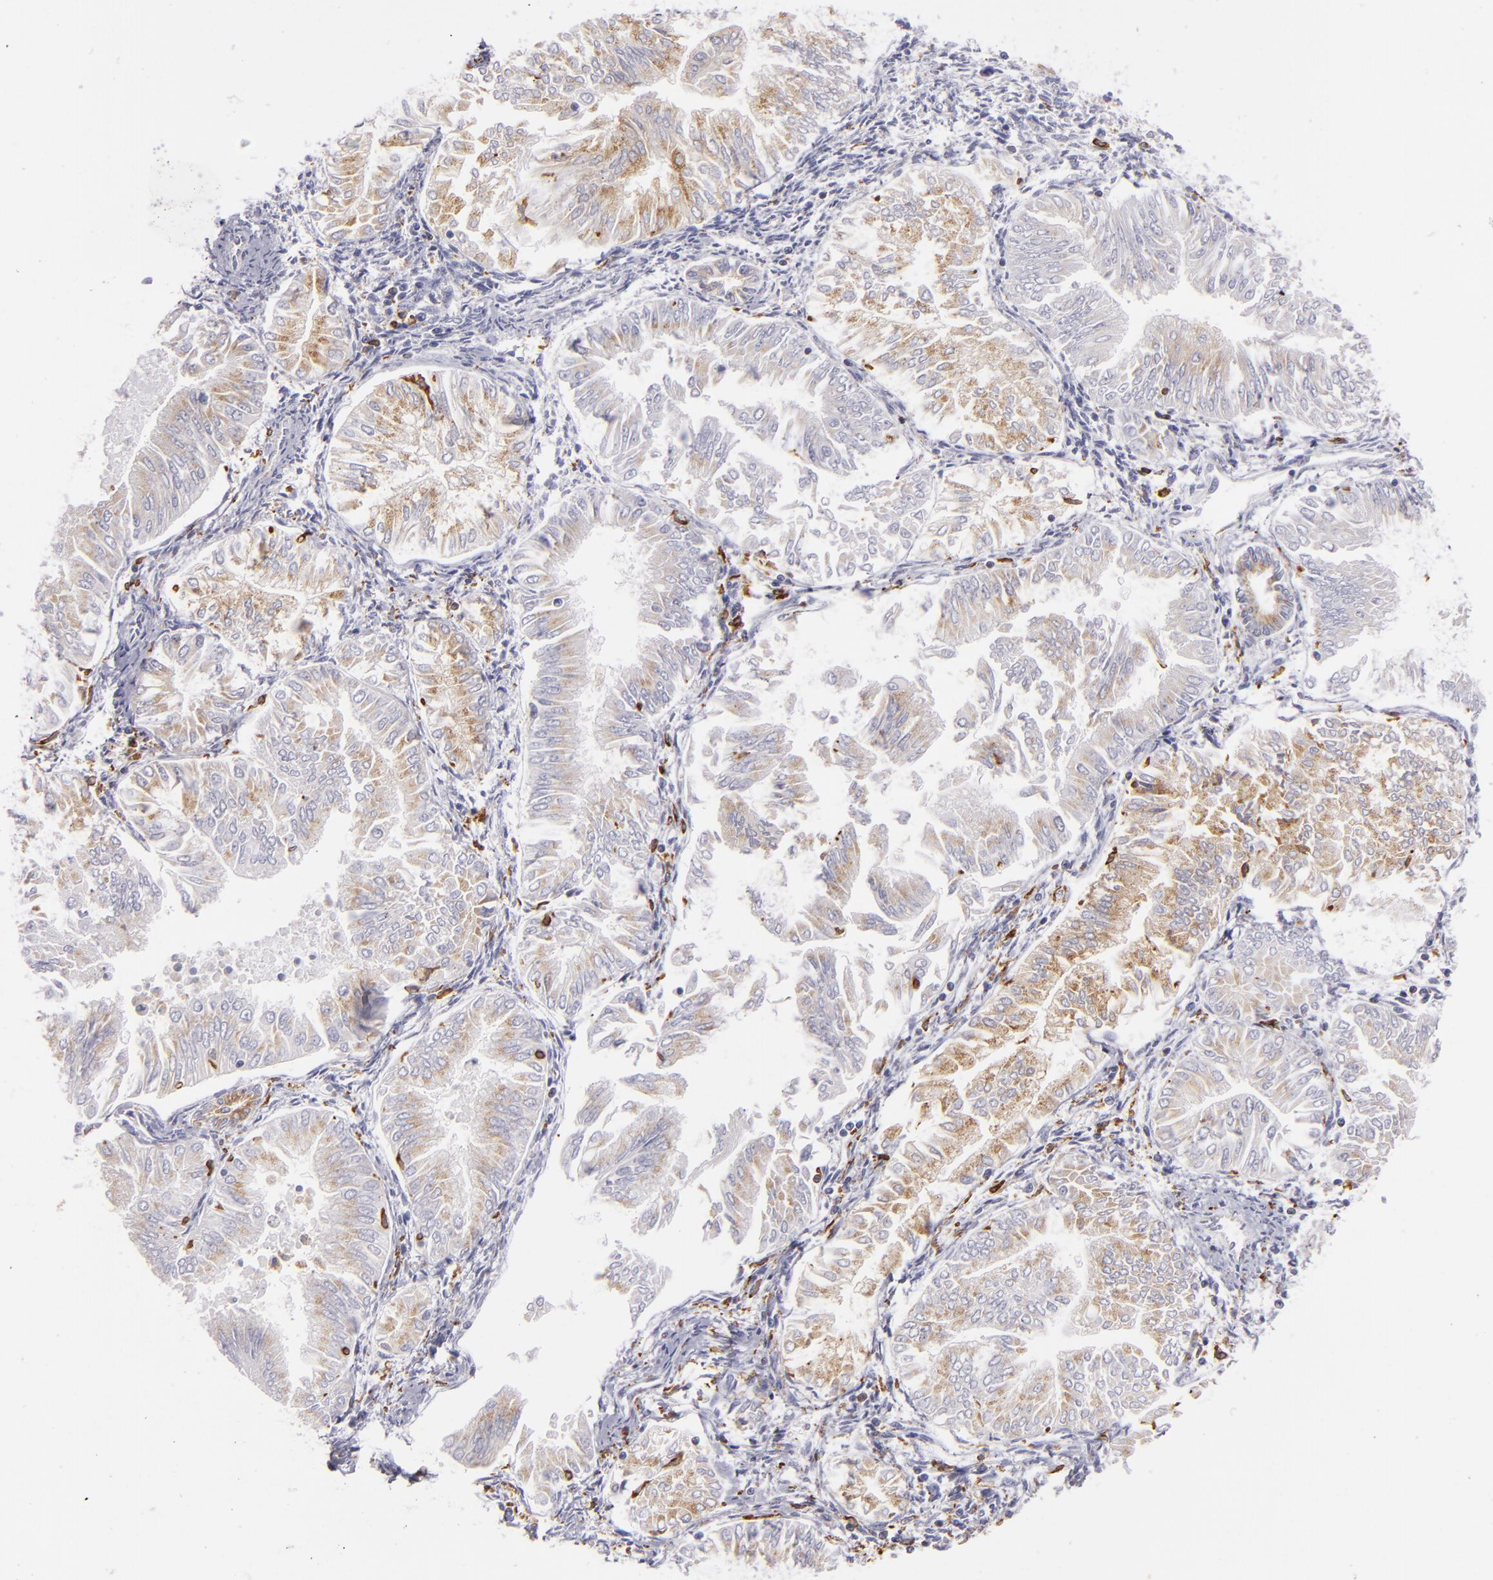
{"staining": {"intensity": "weak", "quantity": "25%-75%", "location": "cytoplasmic/membranous"}, "tissue": "endometrial cancer", "cell_type": "Tumor cells", "image_type": "cancer", "snomed": [{"axis": "morphology", "description": "Adenocarcinoma, NOS"}, {"axis": "topography", "description": "Endometrium"}], "caption": "DAB immunohistochemical staining of human endometrial cancer (adenocarcinoma) exhibits weak cytoplasmic/membranous protein positivity in about 25%-75% of tumor cells.", "gene": "CD74", "patient": {"sex": "female", "age": 53}}